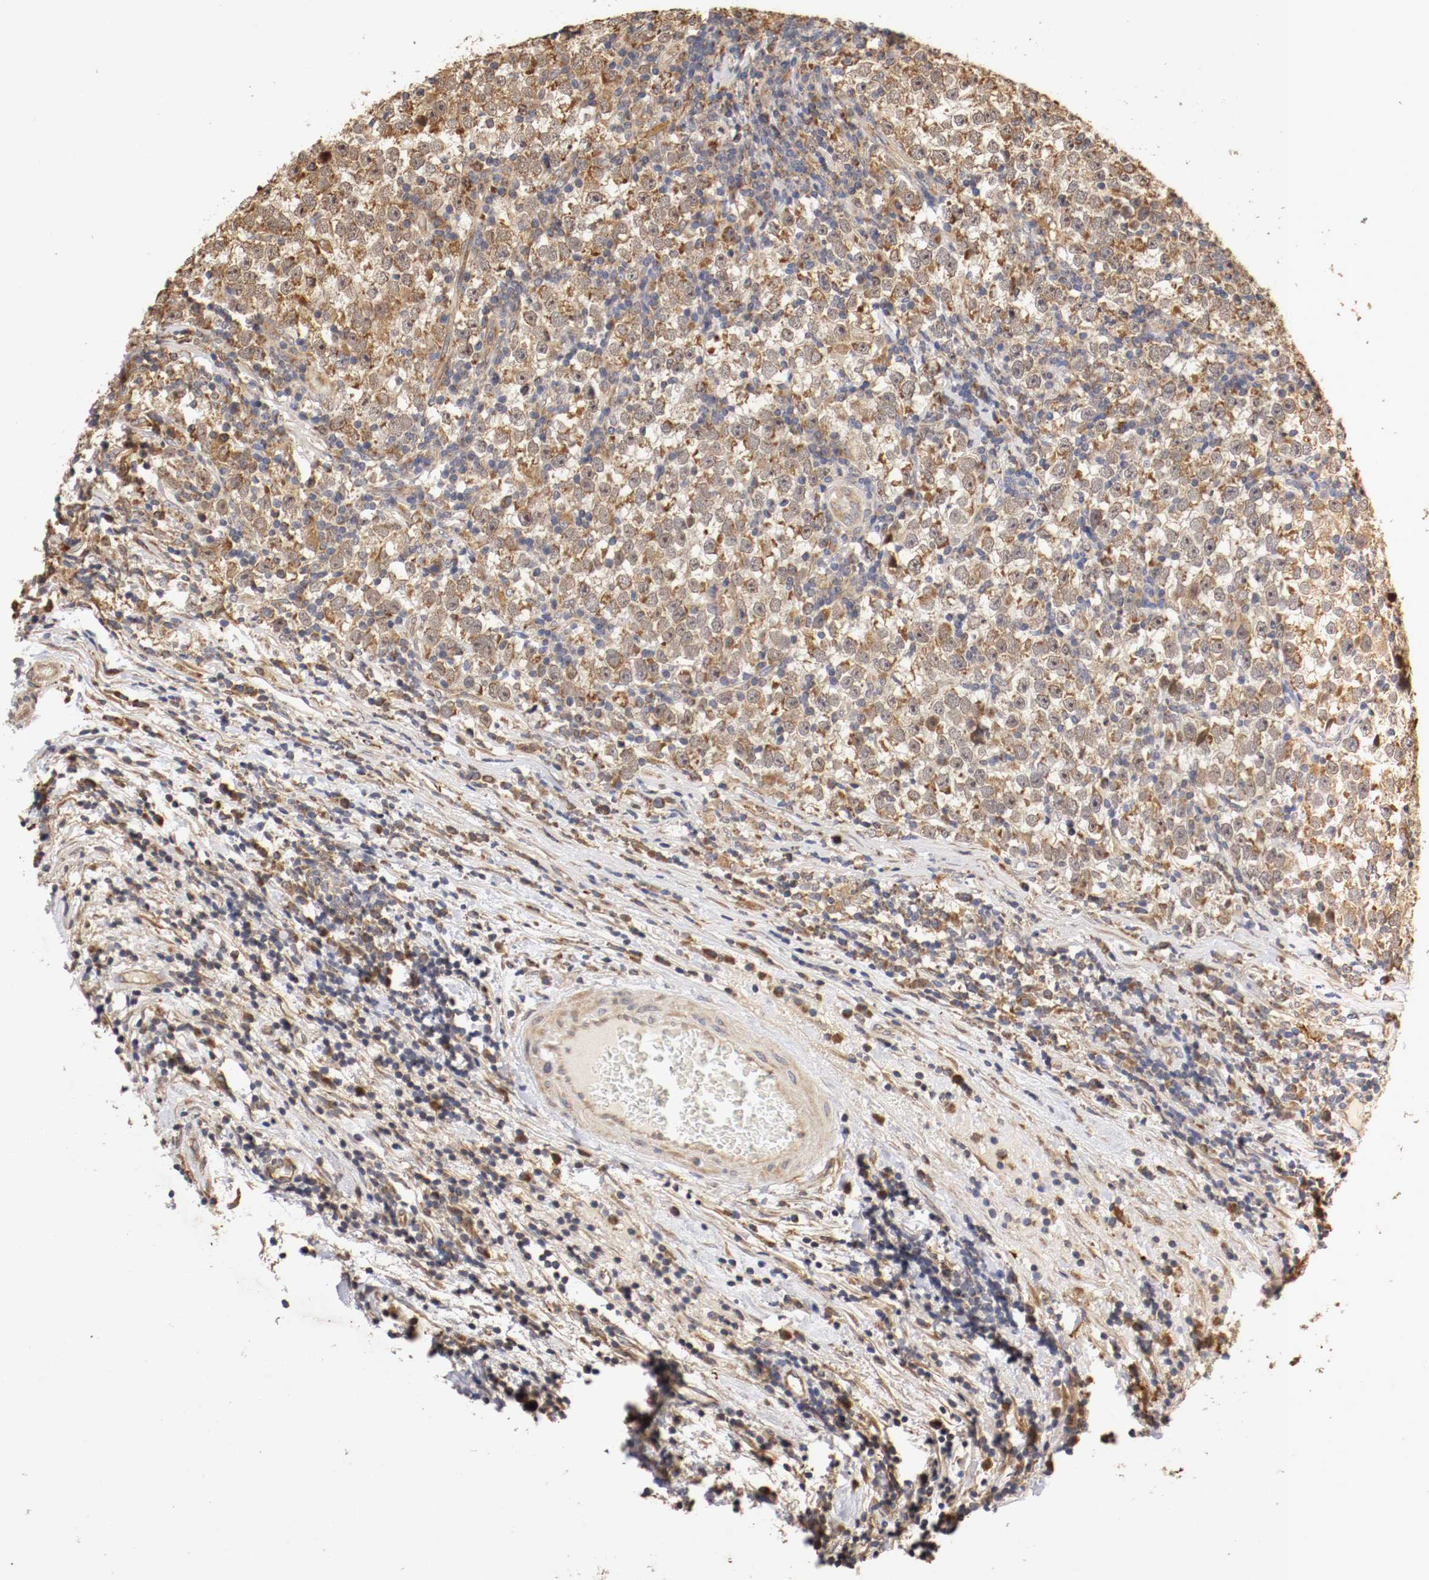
{"staining": {"intensity": "moderate", "quantity": ">75%", "location": "cytoplasmic/membranous"}, "tissue": "testis cancer", "cell_type": "Tumor cells", "image_type": "cancer", "snomed": [{"axis": "morphology", "description": "Seminoma, NOS"}, {"axis": "topography", "description": "Testis"}], "caption": "High-power microscopy captured an immunohistochemistry (IHC) image of testis cancer (seminoma), revealing moderate cytoplasmic/membranous positivity in approximately >75% of tumor cells.", "gene": "VEZT", "patient": {"sex": "male", "age": 43}}